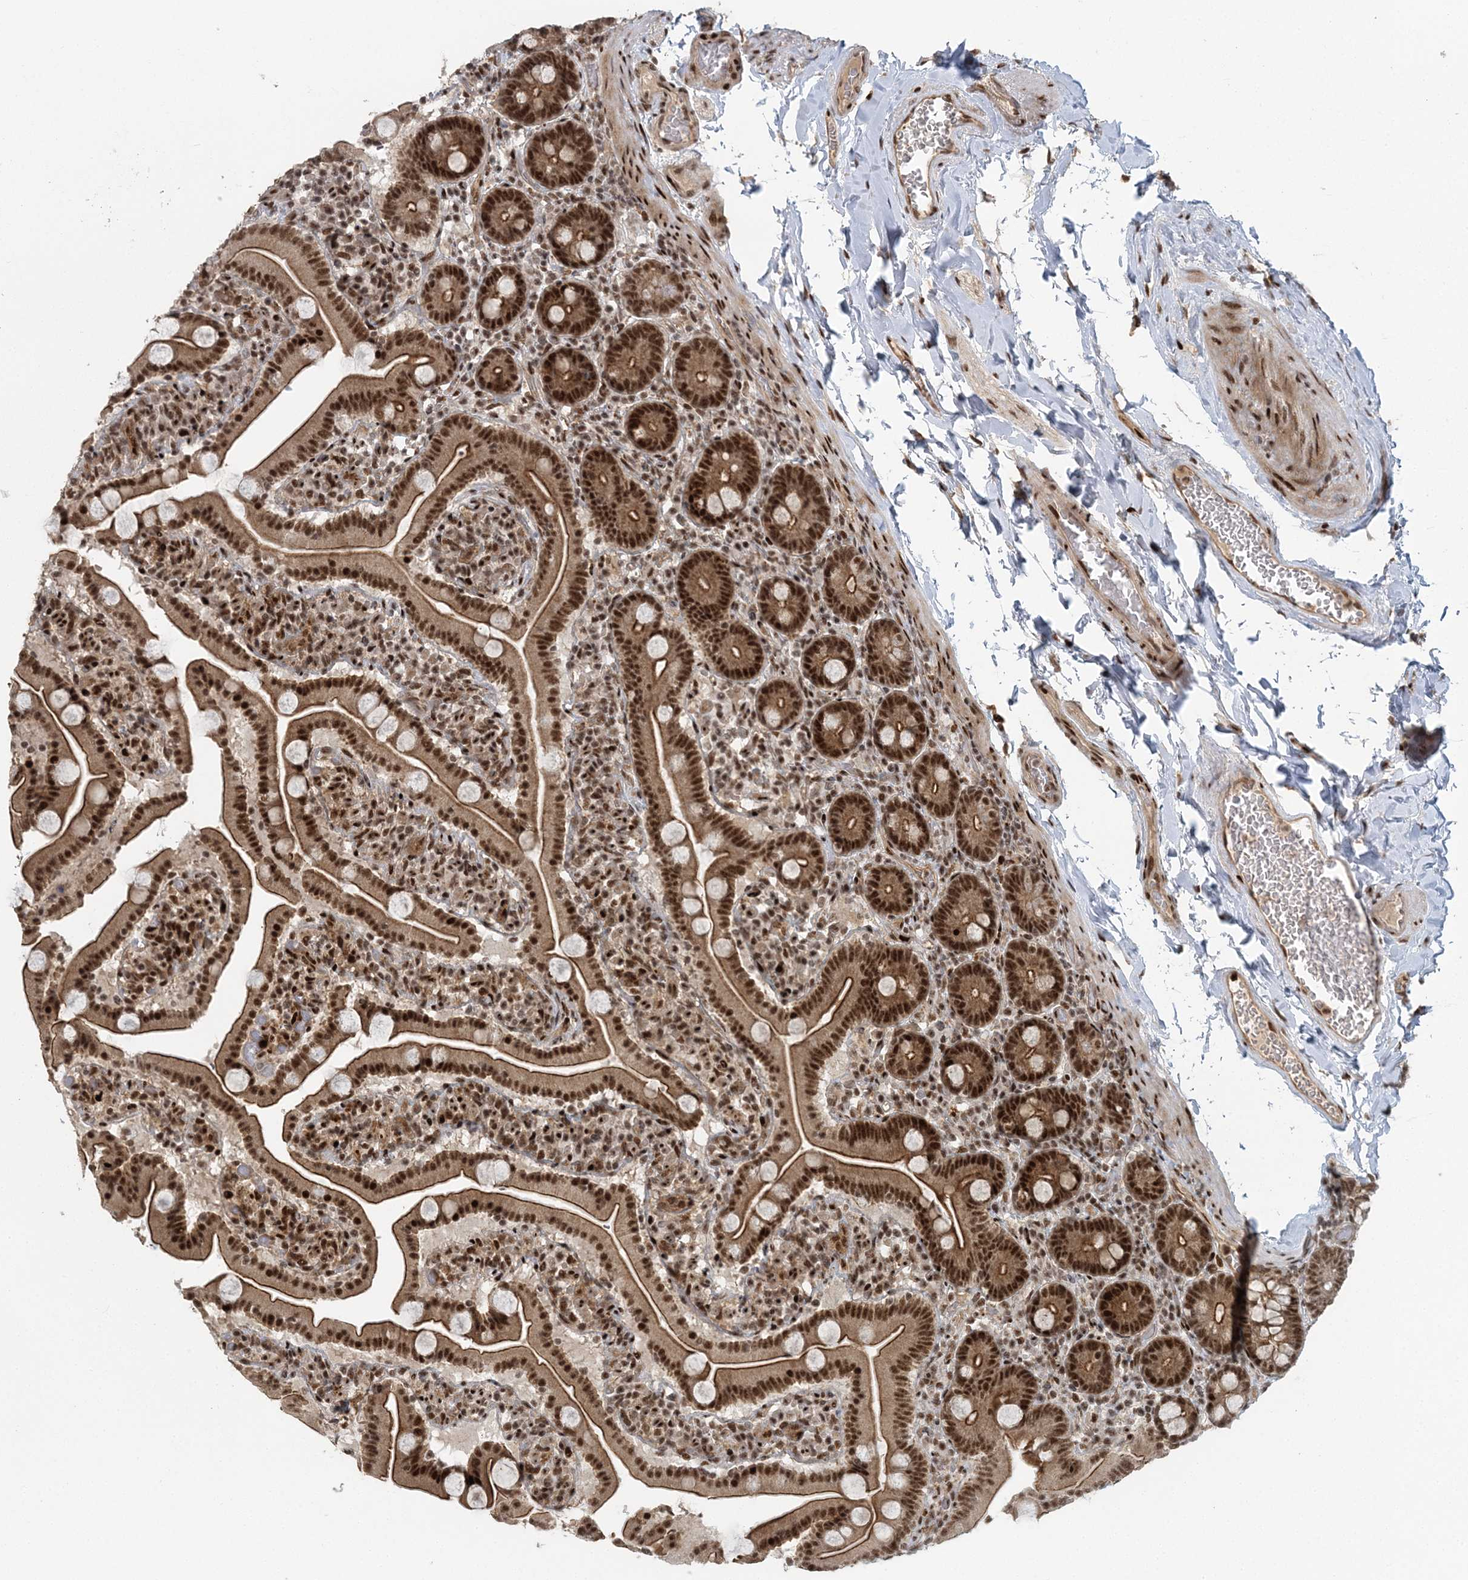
{"staining": {"intensity": "strong", "quantity": ">75%", "location": "cytoplasmic/membranous,nuclear"}, "tissue": "duodenum", "cell_type": "Glandular cells", "image_type": "normal", "snomed": [{"axis": "morphology", "description": "Normal tissue, NOS"}, {"axis": "topography", "description": "Duodenum"}], "caption": "A high-resolution micrograph shows IHC staining of normal duodenum, which demonstrates strong cytoplasmic/membranous,nuclear positivity in about >75% of glandular cells.", "gene": "CWC22", "patient": {"sex": "male", "age": 55}}